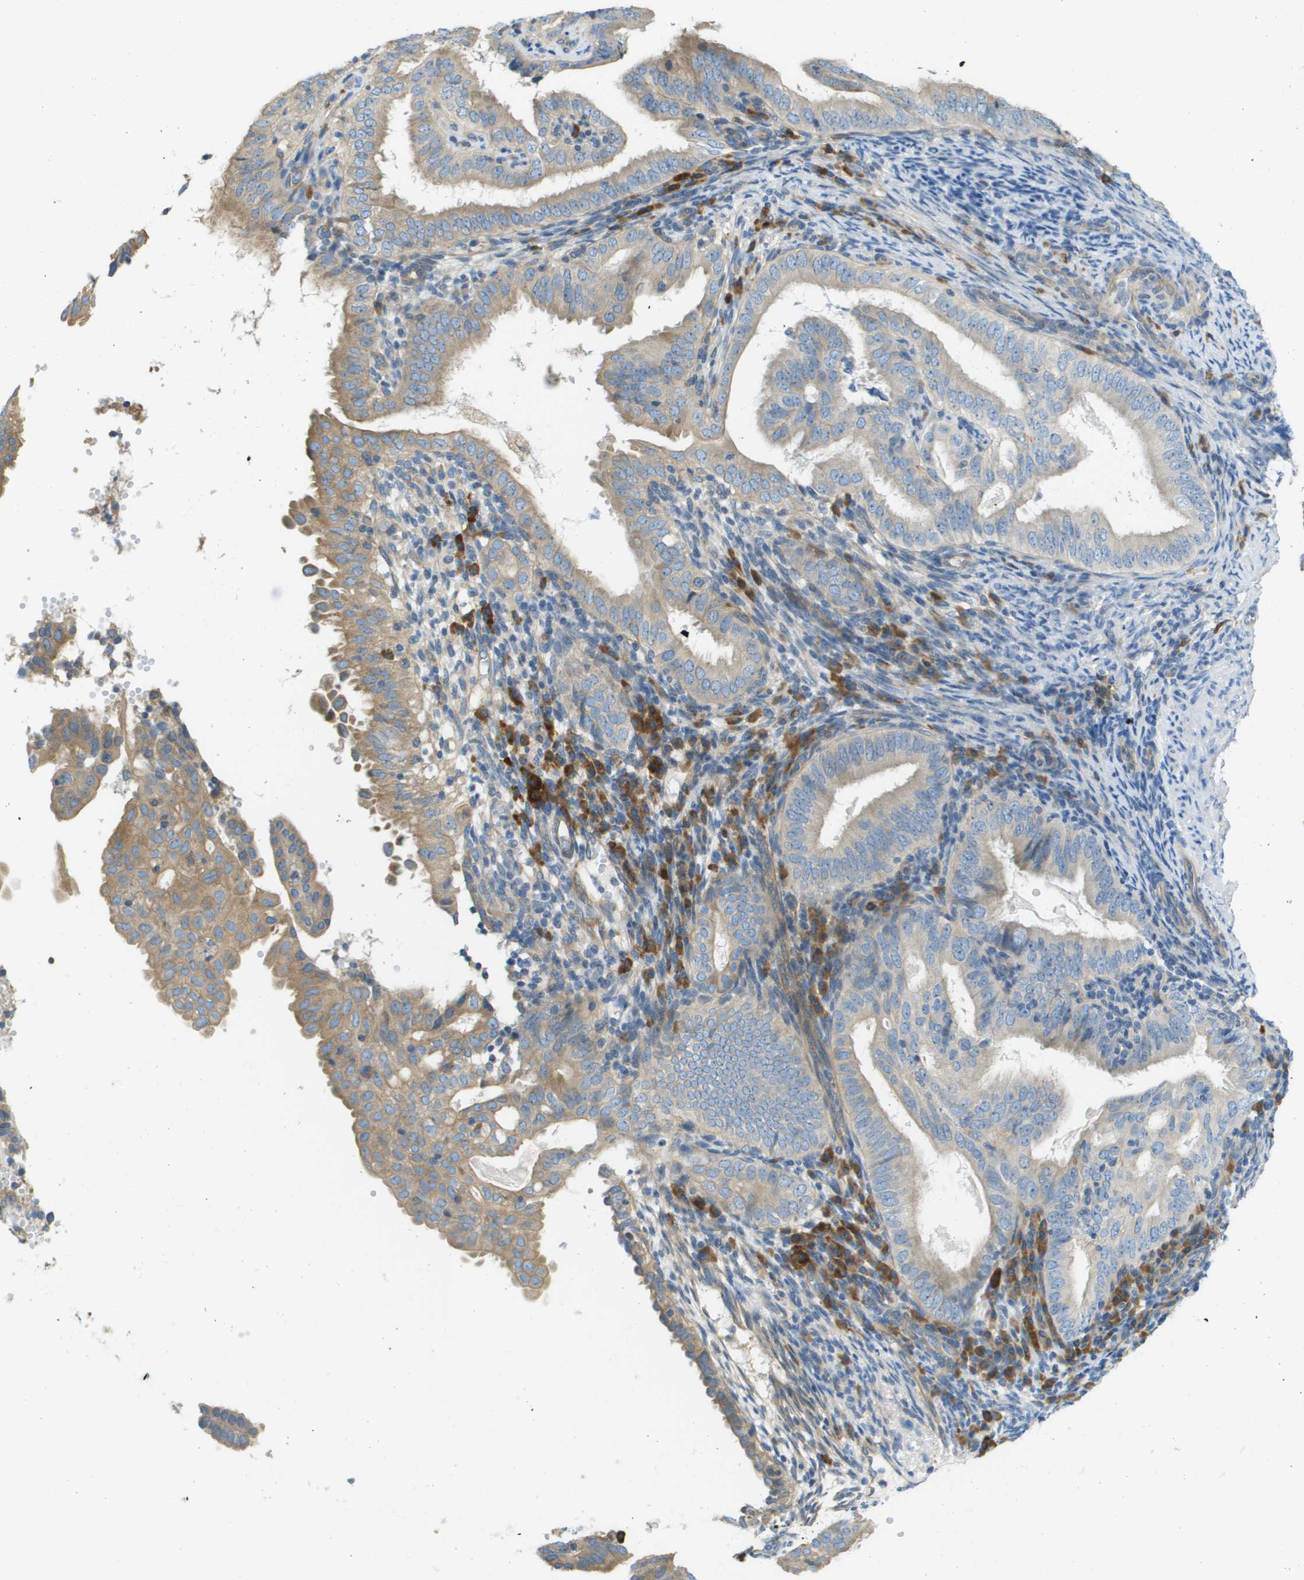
{"staining": {"intensity": "weak", "quantity": "25%-75%", "location": "cytoplasmic/membranous"}, "tissue": "endometrial cancer", "cell_type": "Tumor cells", "image_type": "cancer", "snomed": [{"axis": "morphology", "description": "Adenocarcinoma, NOS"}, {"axis": "topography", "description": "Endometrium"}], "caption": "Immunohistochemistry (IHC) (DAB (3,3'-diaminobenzidine)) staining of endometrial cancer (adenocarcinoma) exhibits weak cytoplasmic/membranous protein staining in about 25%-75% of tumor cells.", "gene": "DNAJB11", "patient": {"sex": "female", "age": 58}}